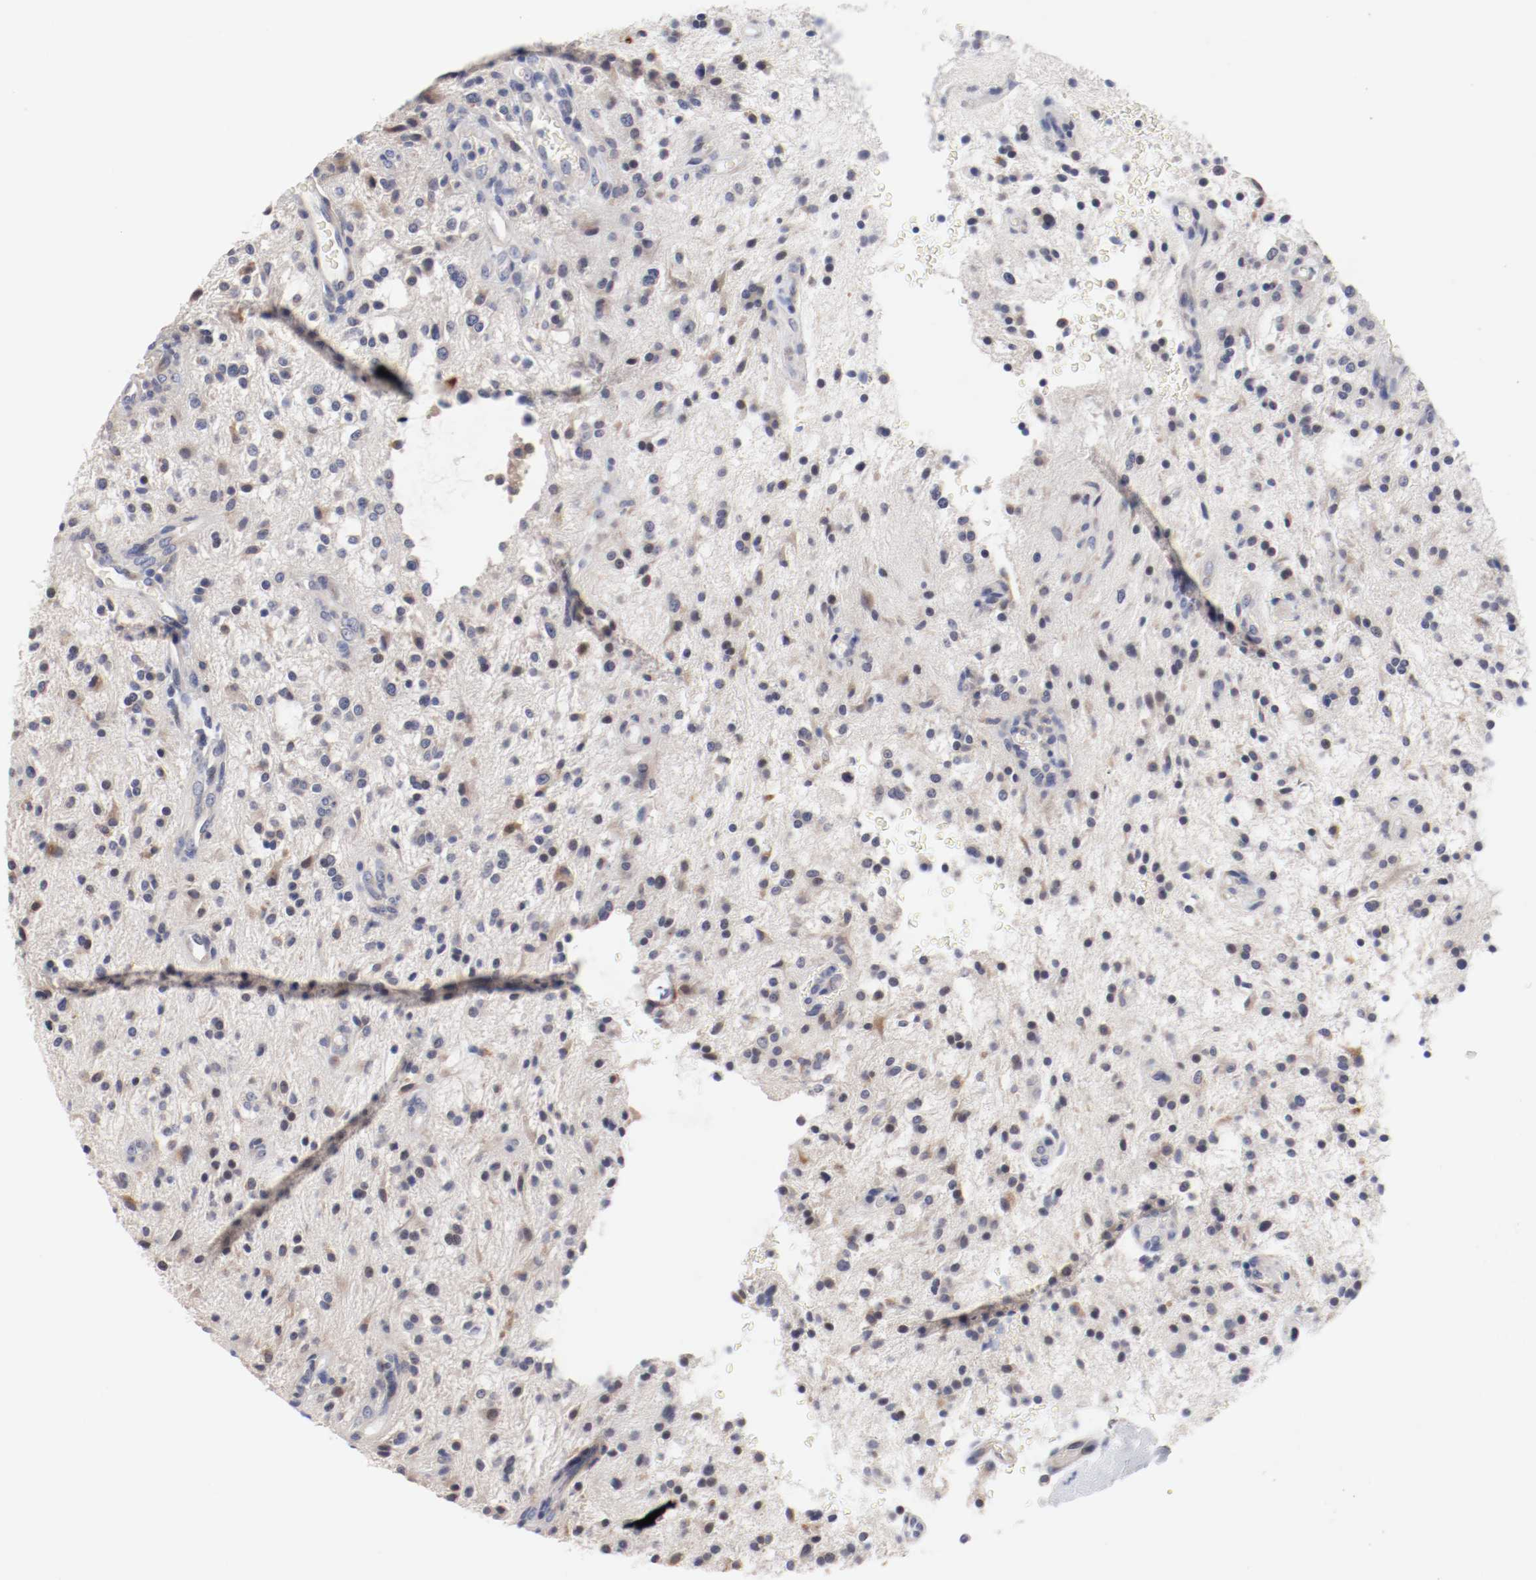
{"staining": {"intensity": "weak", "quantity": "25%-75%", "location": "cytoplasmic/membranous"}, "tissue": "glioma", "cell_type": "Tumor cells", "image_type": "cancer", "snomed": [{"axis": "morphology", "description": "Glioma, malignant, NOS"}, {"axis": "topography", "description": "Cerebellum"}], "caption": "This is a histology image of IHC staining of glioma, which shows weak staining in the cytoplasmic/membranous of tumor cells.", "gene": "GPR143", "patient": {"sex": "female", "age": 10}}